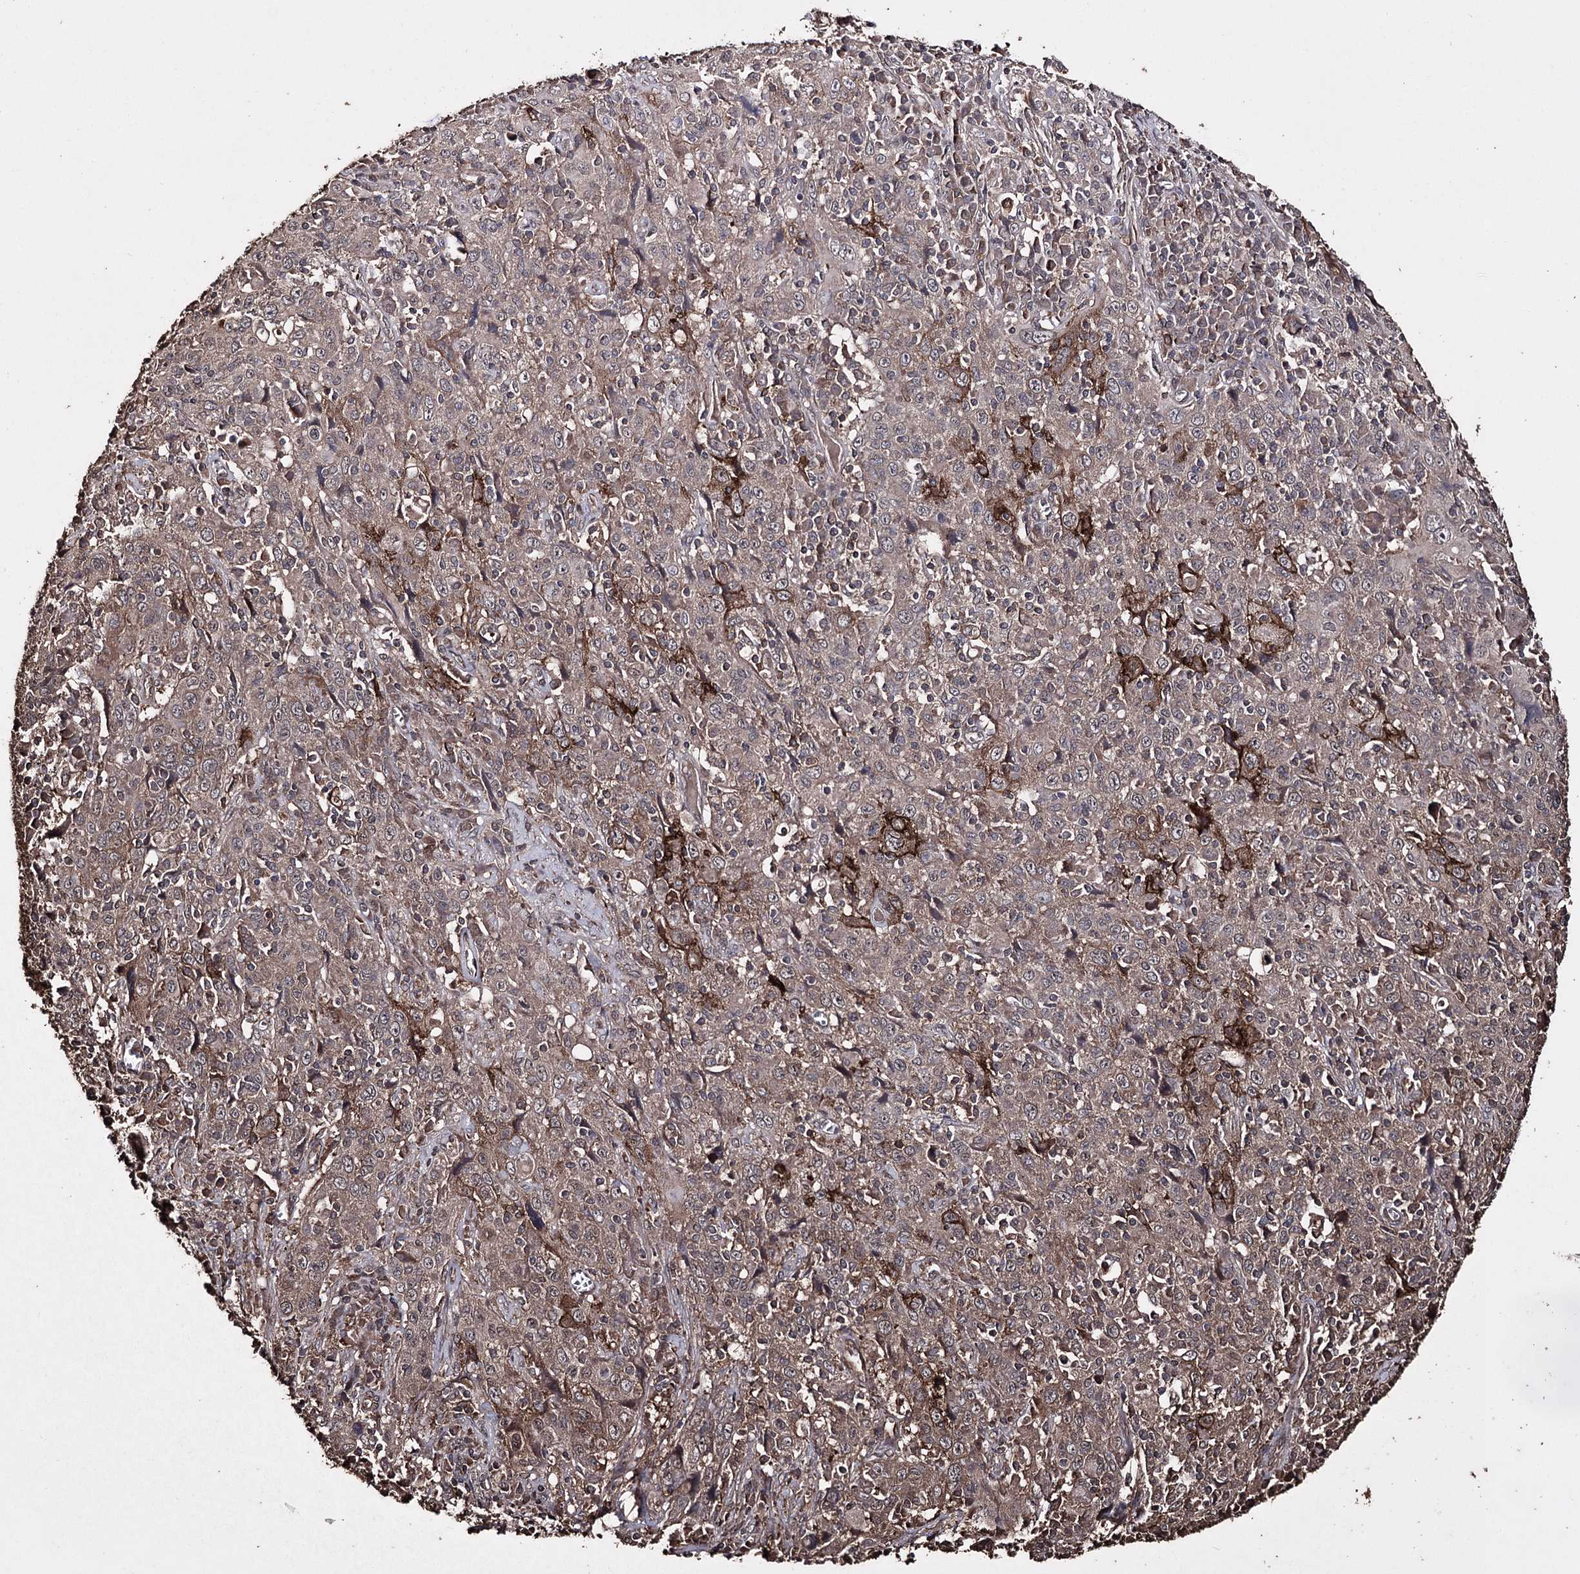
{"staining": {"intensity": "moderate", "quantity": "<25%", "location": "cytoplasmic/membranous"}, "tissue": "cervical cancer", "cell_type": "Tumor cells", "image_type": "cancer", "snomed": [{"axis": "morphology", "description": "Squamous cell carcinoma, NOS"}, {"axis": "topography", "description": "Cervix"}], "caption": "There is low levels of moderate cytoplasmic/membranous positivity in tumor cells of squamous cell carcinoma (cervical), as demonstrated by immunohistochemical staining (brown color).", "gene": "ZNF662", "patient": {"sex": "female", "age": 46}}